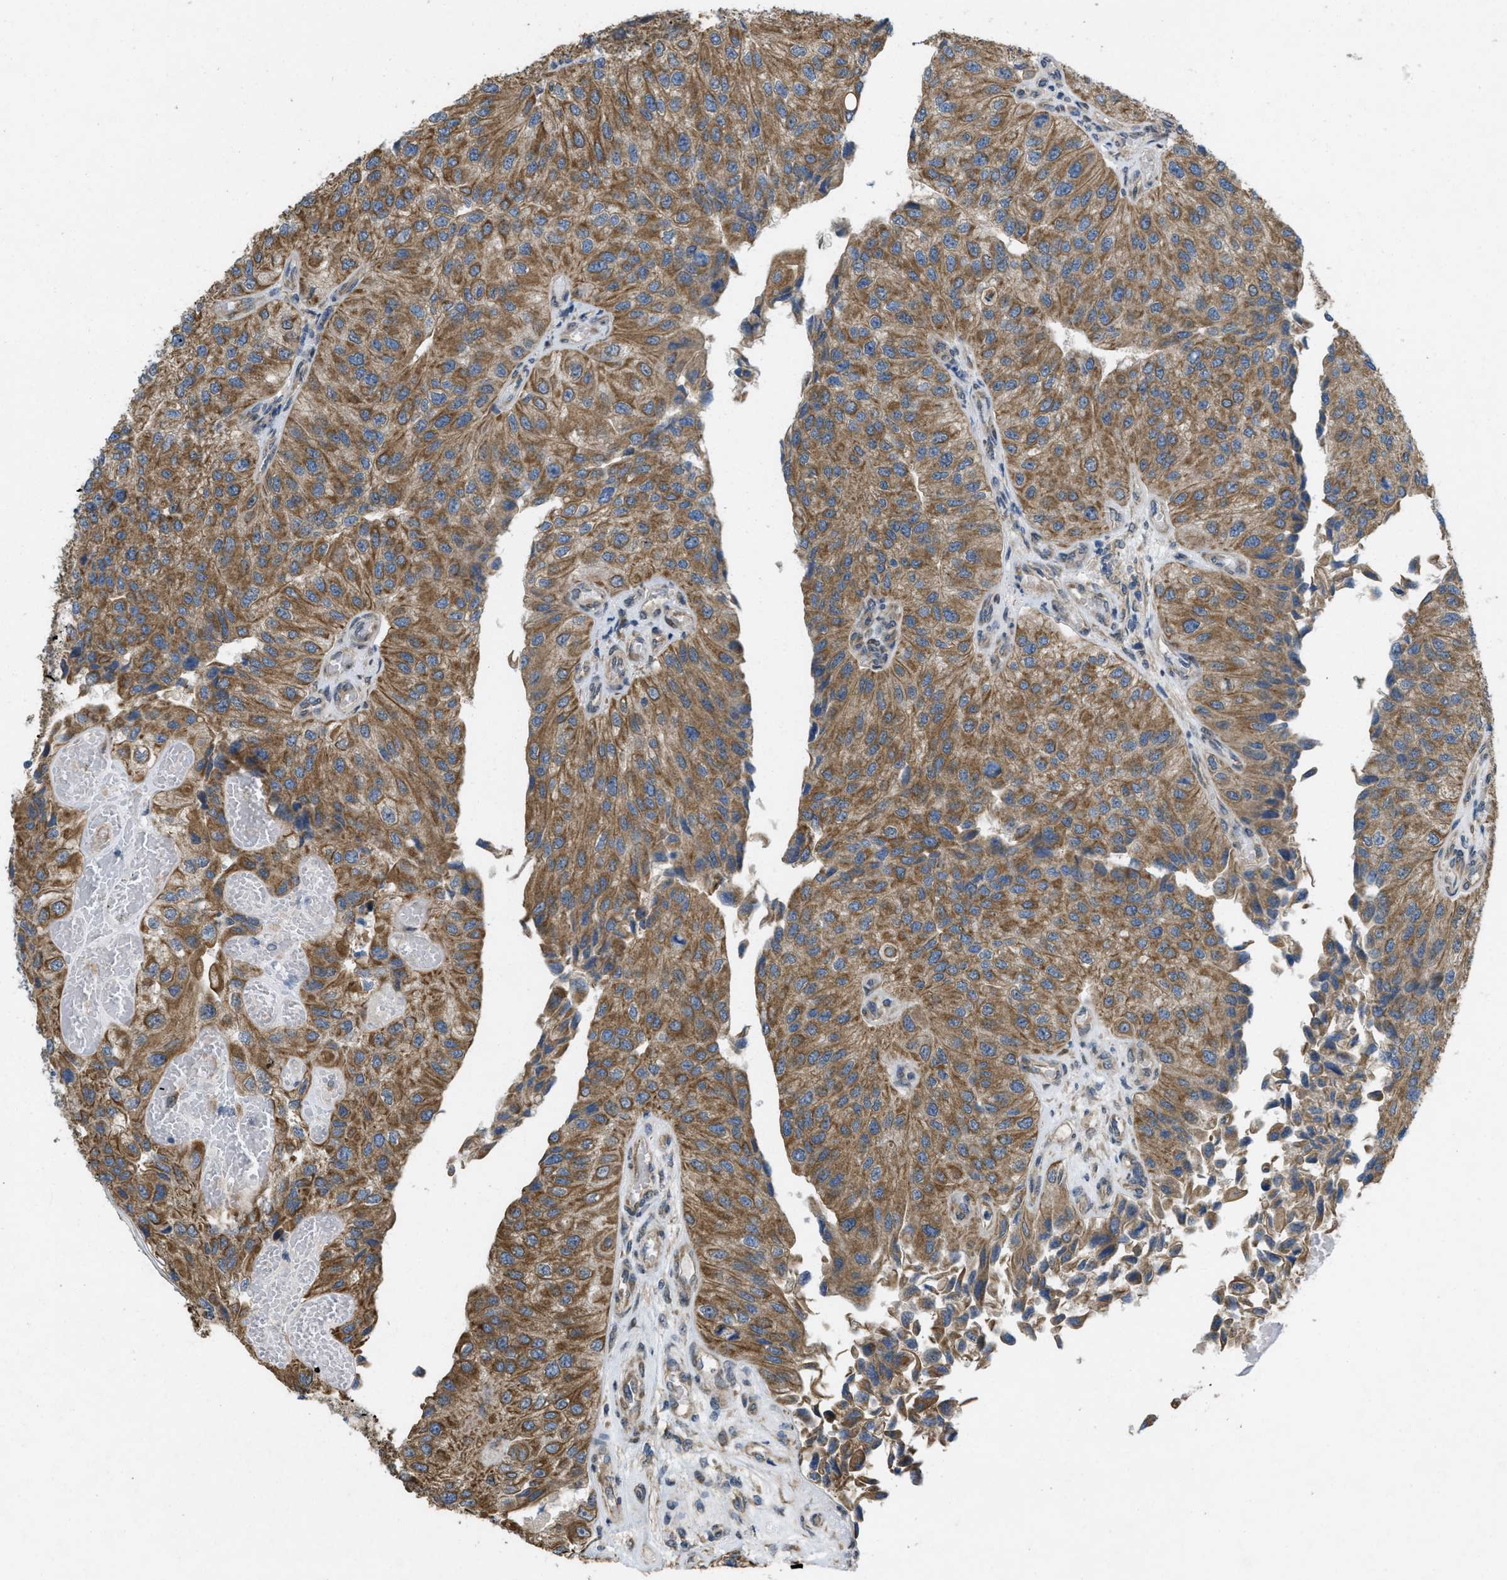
{"staining": {"intensity": "moderate", "quantity": ">75%", "location": "cytoplasmic/membranous"}, "tissue": "urothelial cancer", "cell_type": "Tumor cells", "image_type": "cancer", "snomed": [{"axis": "morphology", "description": "Urothelial carcinoma, High grade"}, {"axis": "topography", "description": "Kidney"}, {"axis": "topography", "description": "Urinary bladder"}], "caption": "Immunohistochemistry (IHC) histopathology image of neoplastic tissue: urothelial carcinoma (high-grade) stained using immunohistochemistry reveals medium levels of moderate protein expression localized specifically in the cytoplasmic/membranous of tumor cells, appearing as a cytoplasmic/membranous brown color.", "gene": "IFNLR1", "patient": {"sex": "male", "age": 77}}